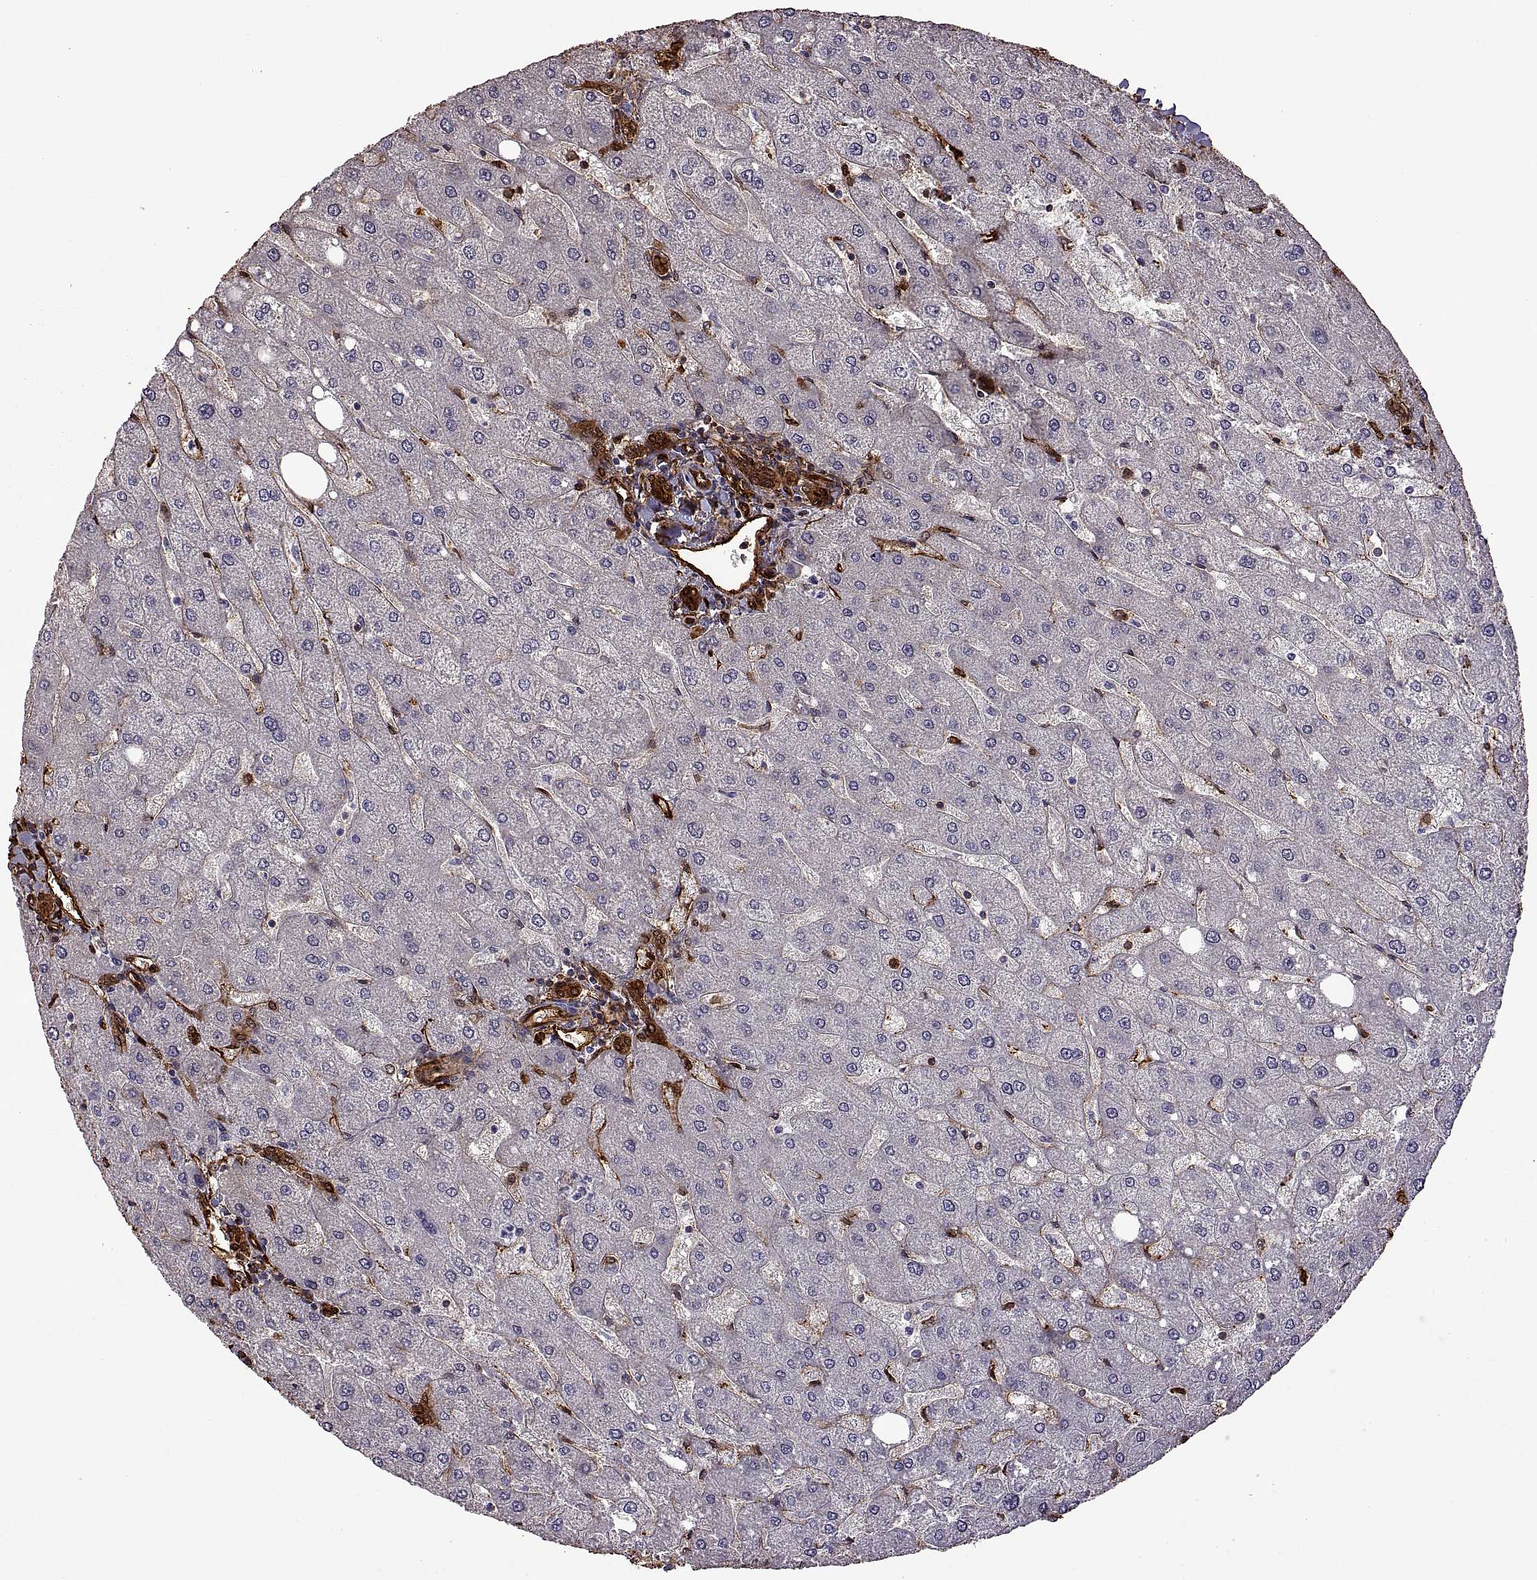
{"staining": {"intensity": "strong", "quantity": "25%-75%", "location": "cytoplasmic/membranous"}, "tissue": "liver", "cell_type": "Cholangiocytes", "image_type": "normal", "snomed": [{"axis": "morphology", "description": "Normal tissue, NOS"}, {"axis": "topography", "description": "Liver"}], "caption": "A brown stain highlights strong cytoplasmic/membranous staining of a protein in cholangiocytes of normal liver.", "gene": "S100A10", "patient": {"sex": "male", "age": 67}}